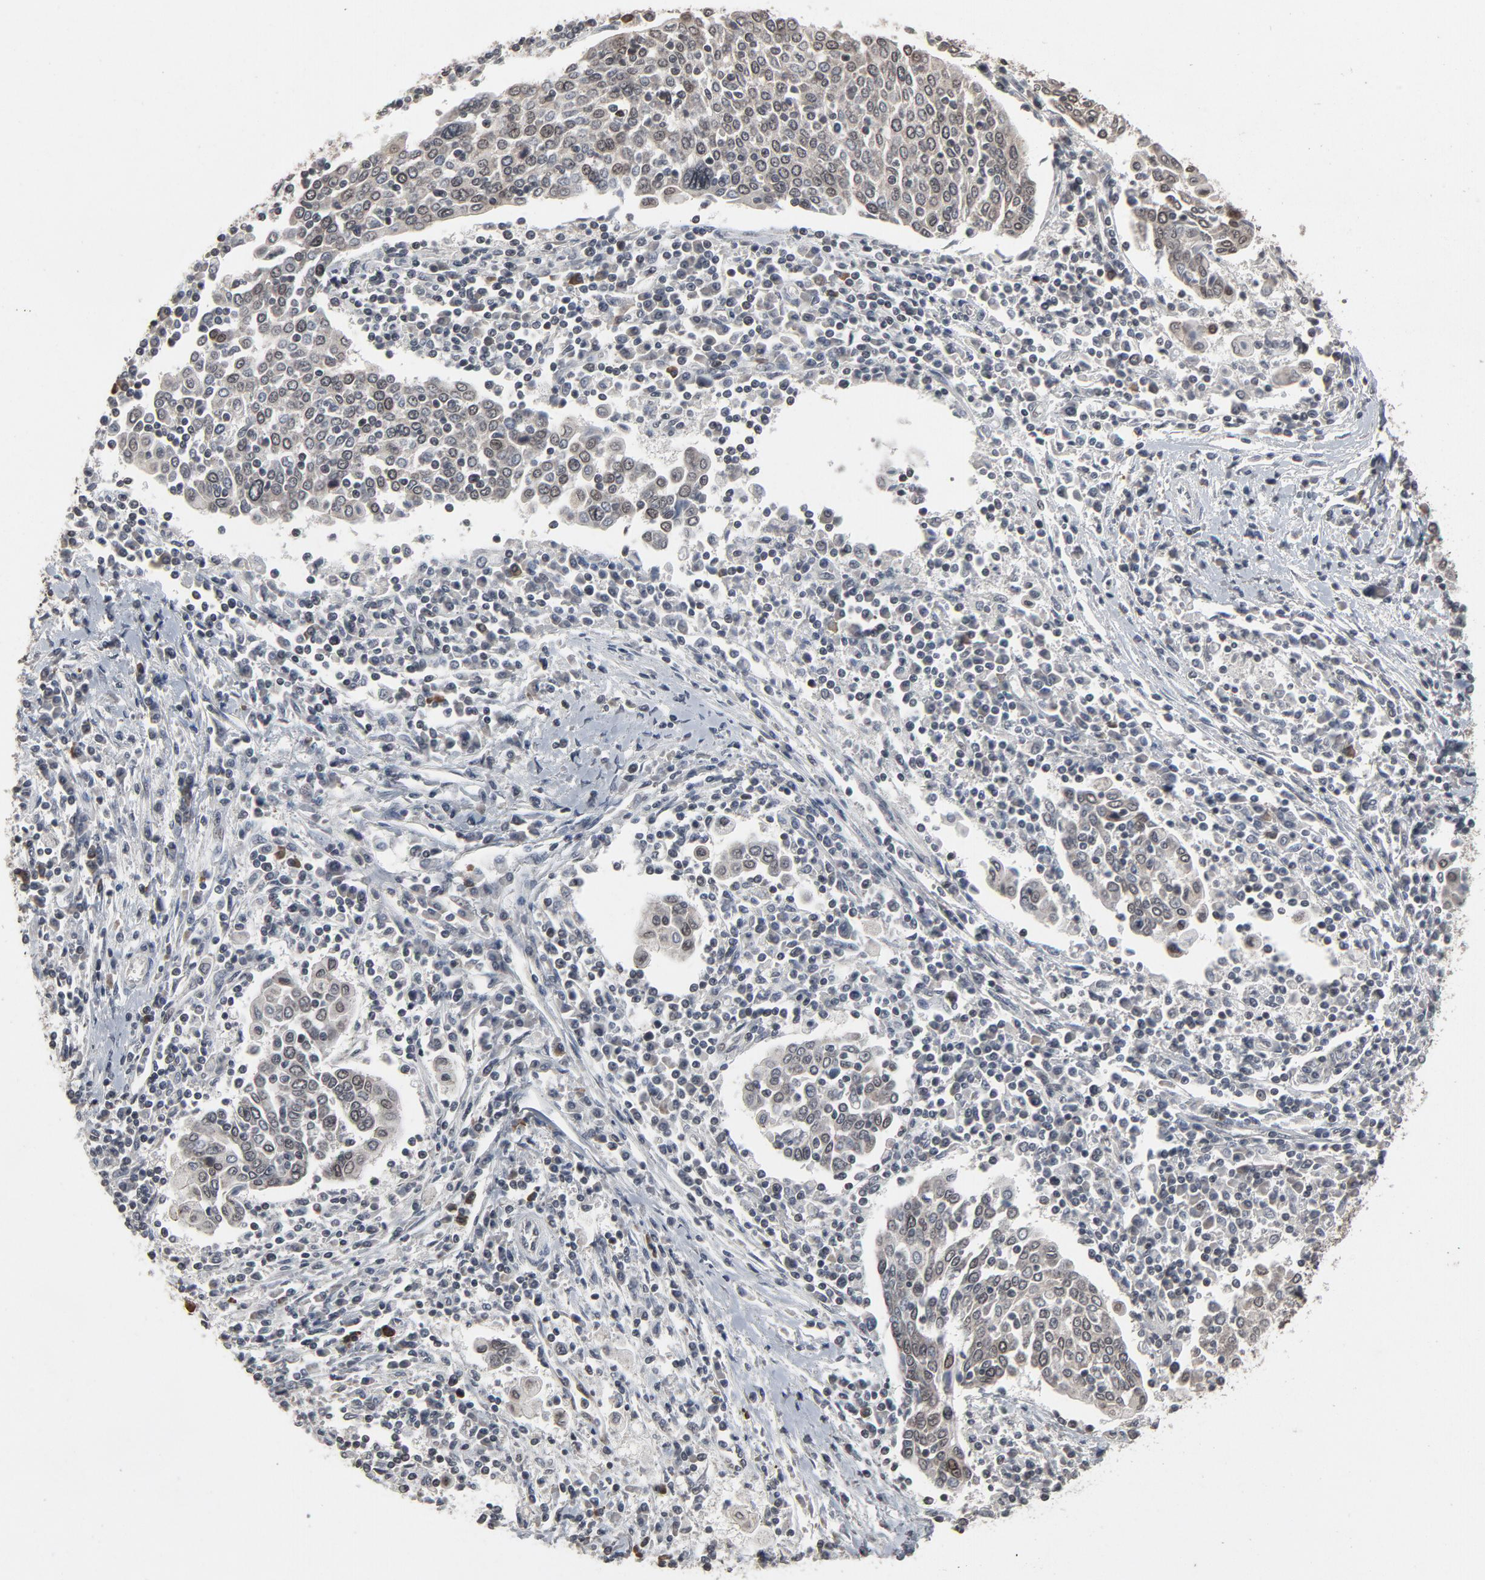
{"staining": {"intensity": "weak", "quantity": "25%-75%", "location": "cytoplasmic/membranous,nuclear"}, "tissue": "cervical cancer", "cell_type": "Tumor cells", "image_type": "cancer", "snomed": [{"axis": "morphology", "description": "Squamous cell carcinoma, NOS"}, {"axis": "topography", "description": "Cervix"}], "caption": "Approximately 25%-75% of tumor cells in human cervical cancer (squamous cell carcinoma) exhibit weak cytoplasmic/membranous and nuclear protein staining as visualized by brown immunohistochemical staining.", "gene": "POM121", "patient": {"sex": "female", "age": 40}}